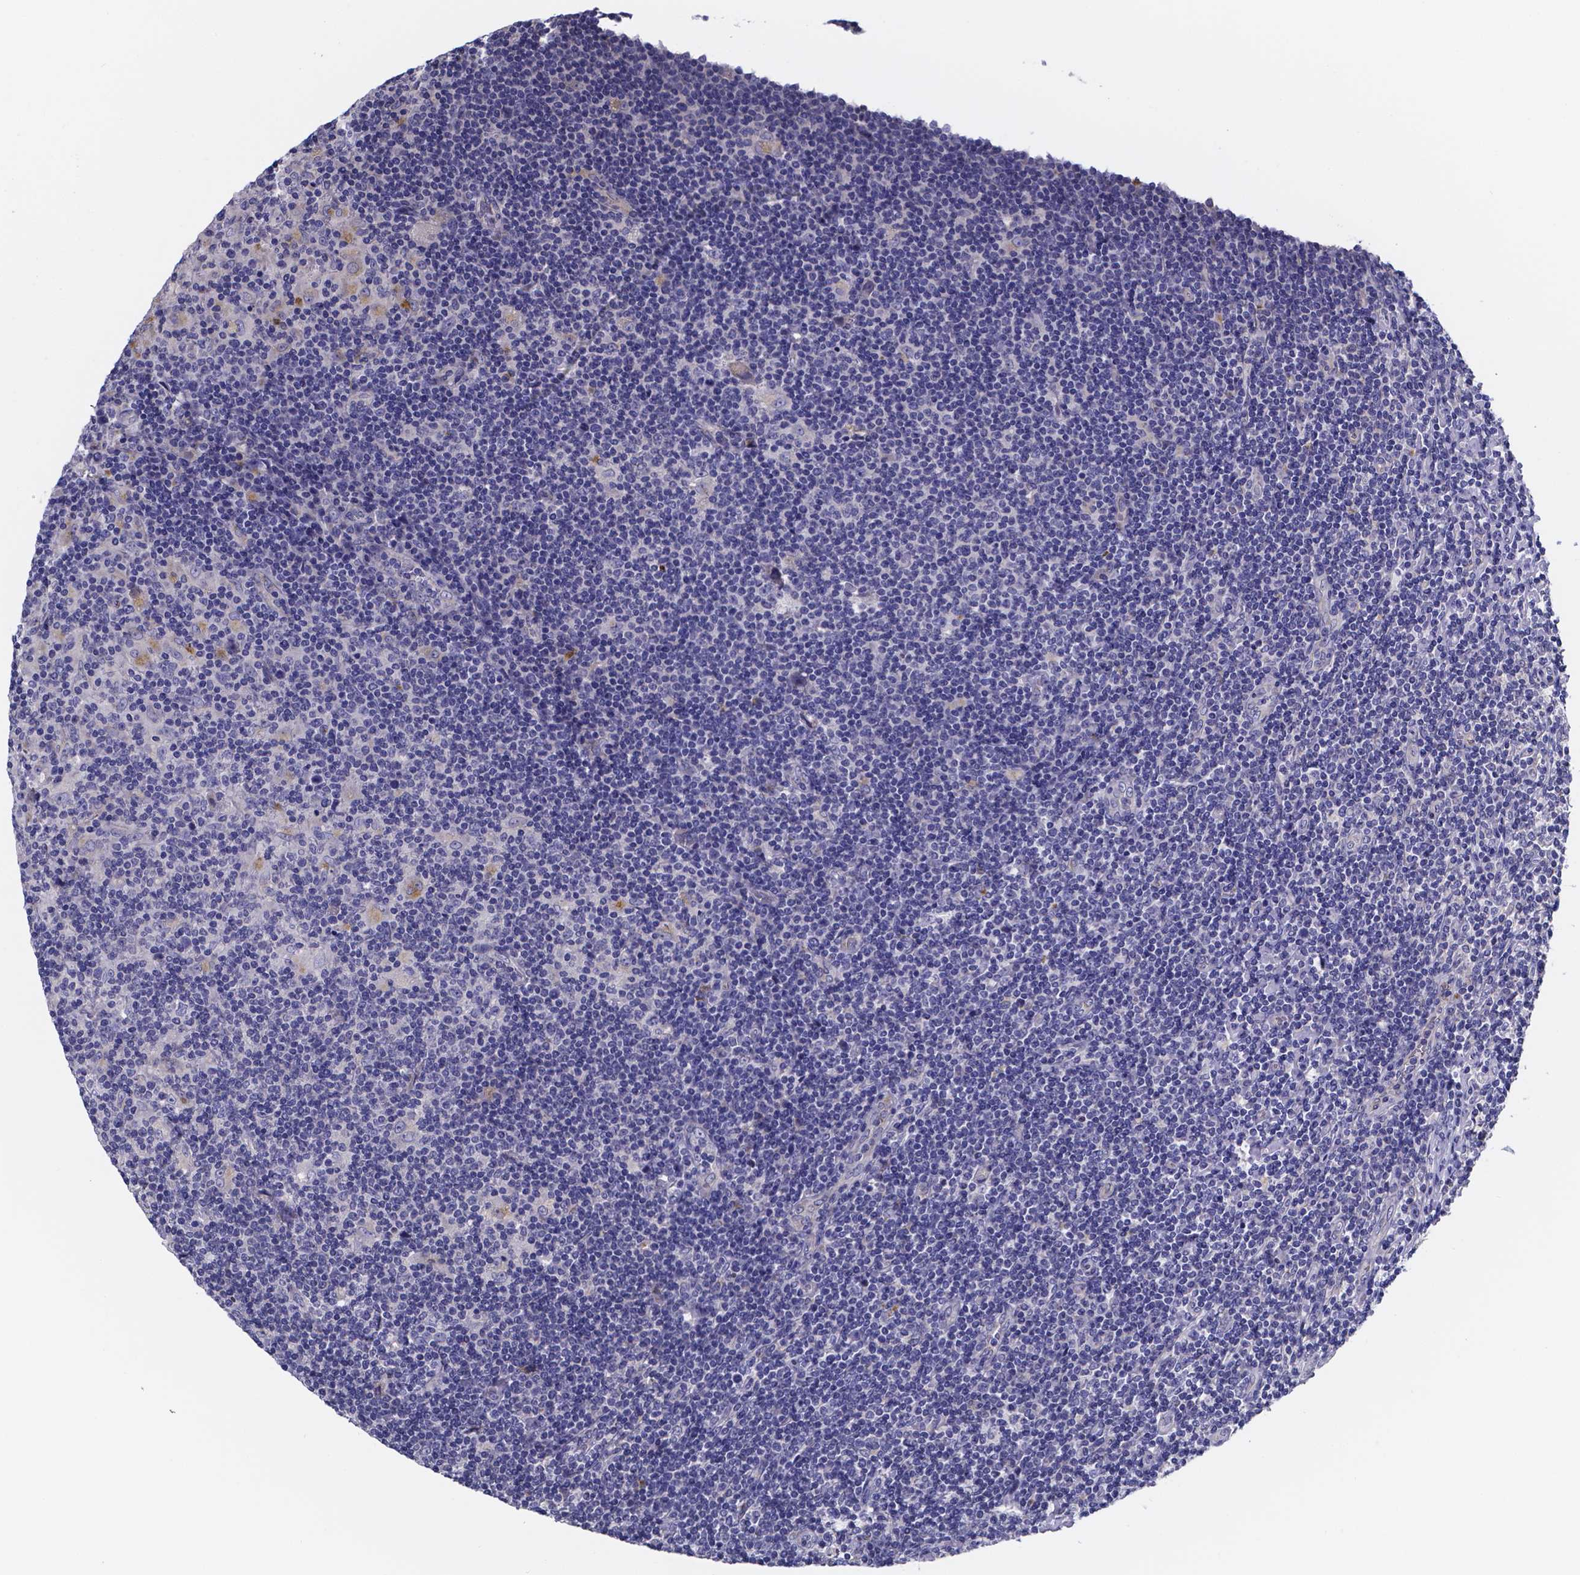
{"staining": {"intensity": "weak", "quantity": "<25%", "location": "cytoplasmic/membranous"}, "tissue": "lymphoma", "cell_type": "Tumor cells", "image_type": "cancer", "snomed": [{"axis": "morphology", "description": "Hodgkin's disease, NOS"}, {"axis": "topography", "description": "Lymph node"}], "caption": "Tumor cells are negative for brown protein staining in lymphoma.", "gene": "SFRP4", "patient": {"sex": "male", "age": 40}}